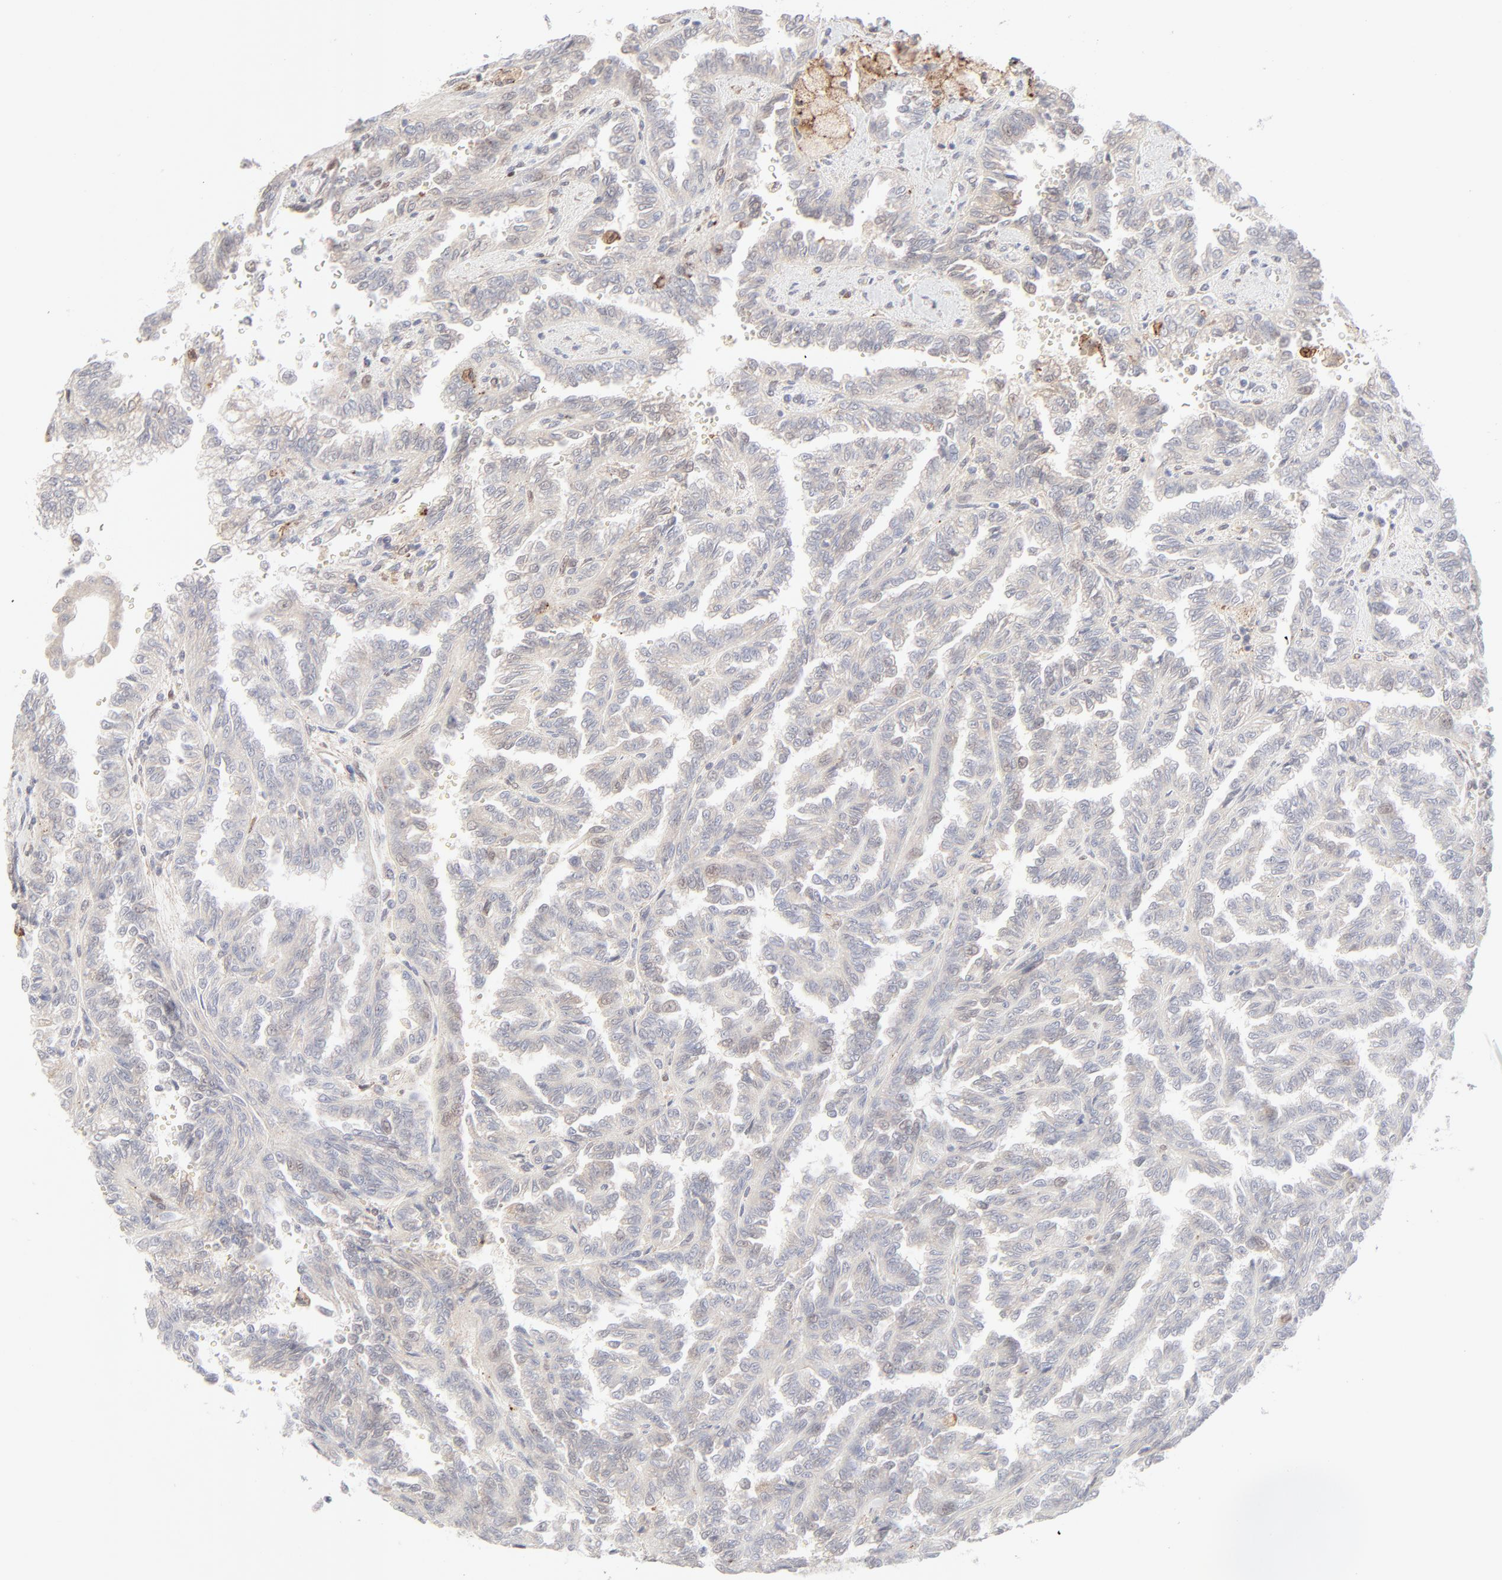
{"staining": {"intensity": "negative", "quantity": "none", "location": "none"}, "tissue": "renal cancer", "cell_type": "Tumor cells", "image_type": "cancer", "snomed": [{"axis": "morphology", "description": "Inflammation, NOS"}, {"axis": "morphology", "description": "Adenocarcinoma, NOS"}, {"axis": "topography", "description": "Kidney"}], "caption": "An image of renal adenocarcinoma stained for a protein displays no brown staining in tumor cells. The staining was performed using DAB to visualize the protein expression in brown, while the nuclei were stained in blue with hematoxylin (Magnification: 20x).", "gene": "LGALS2", "patient": {"sex": "male", "age": 68}}